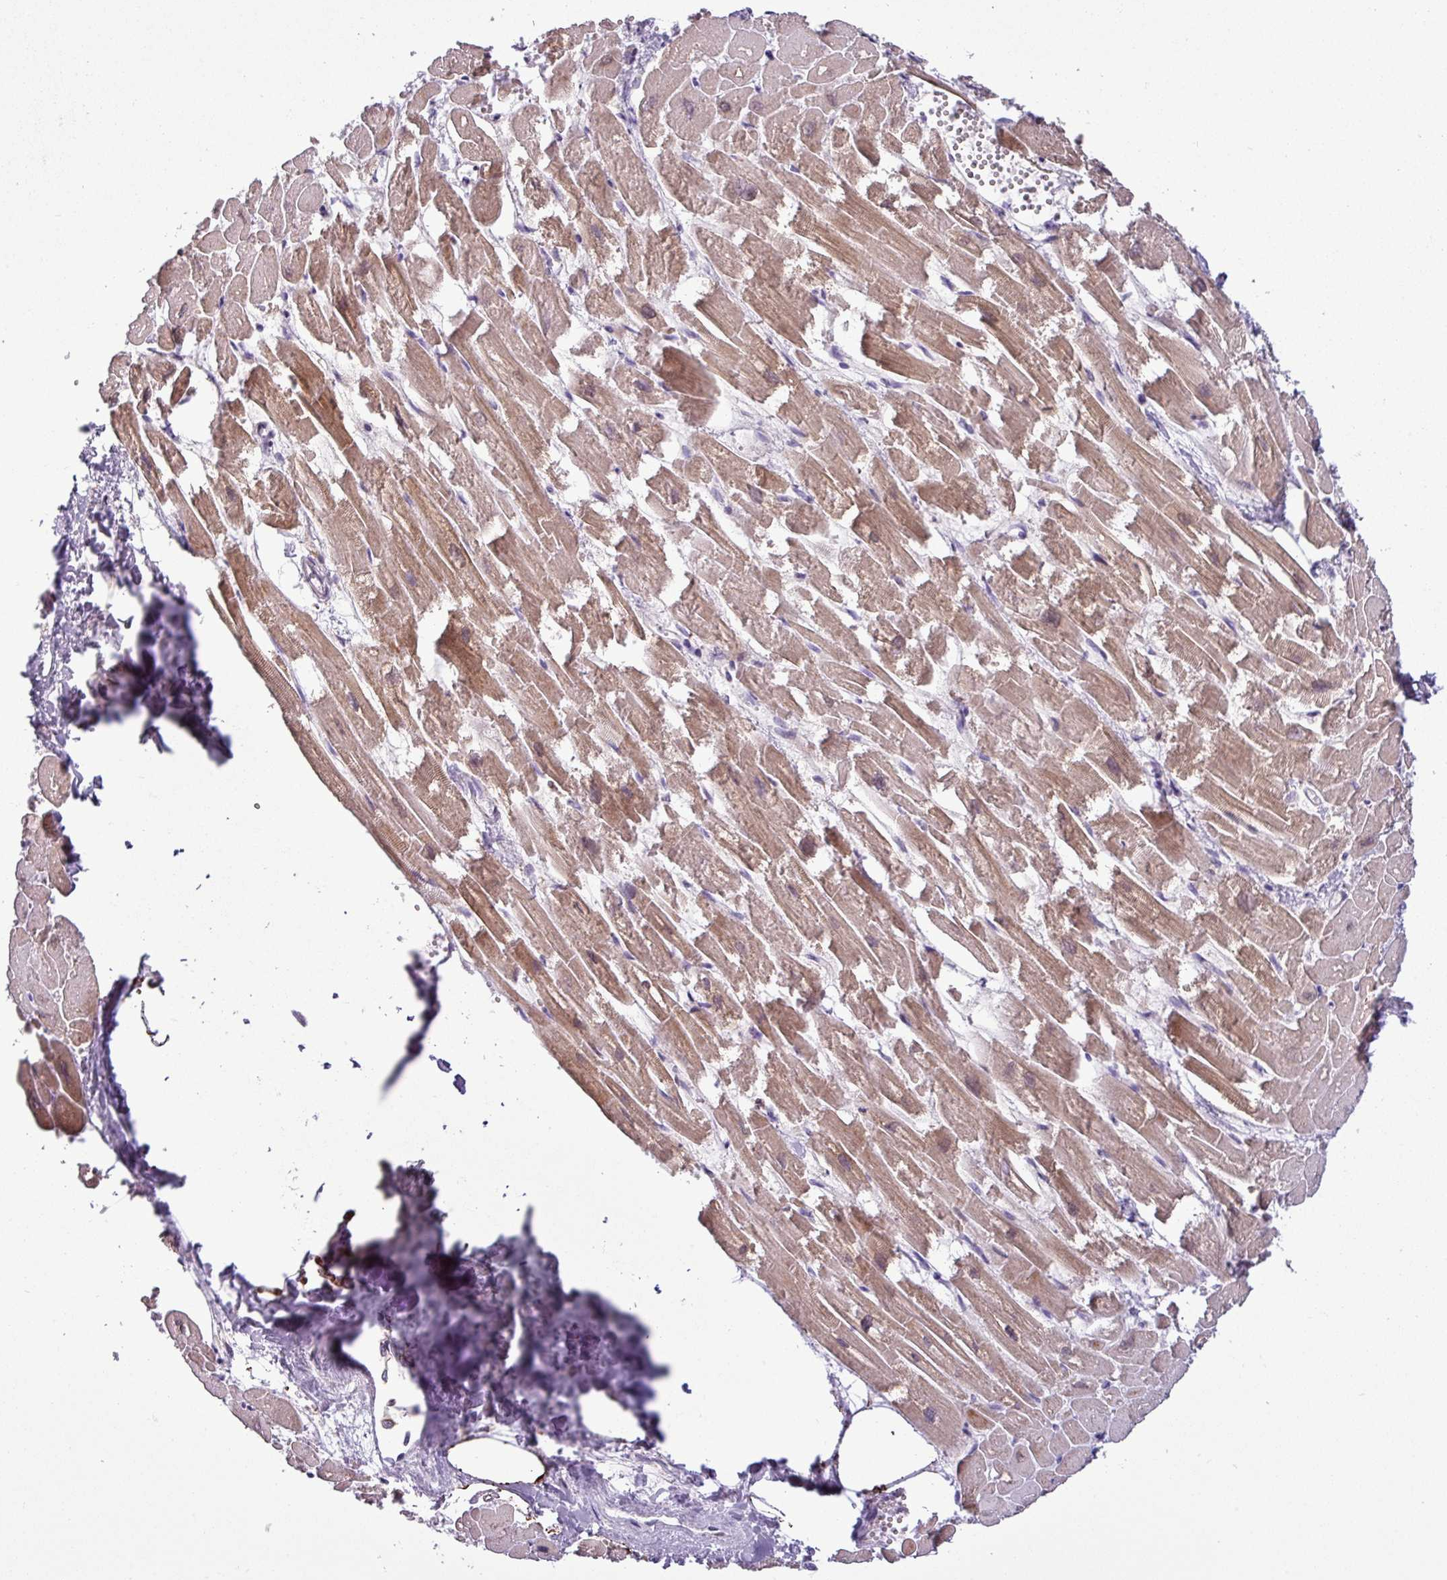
{"staining": {"intensity": "strong", "quantity": "25%-75%", "location": "cytoplasmic/membranous"}, "tissue": "heart muscle", "cell_type": "Cardiomyocytes", "image_type": "normal", "snomed": [{"axis": "morphology", "description": "Normal tissue, NOS"}, {"axis": "topography", "description": "Heart"}], "caption": "Immunohistochemical staining of benign human heart muscle displays 25%-75% levels of strong cytoplasmic/membranous protein staining in about 25%-75% of cardiomyocytes.", "gene": "ZNF667", "patient": {"sex": "male", "age": 54}}